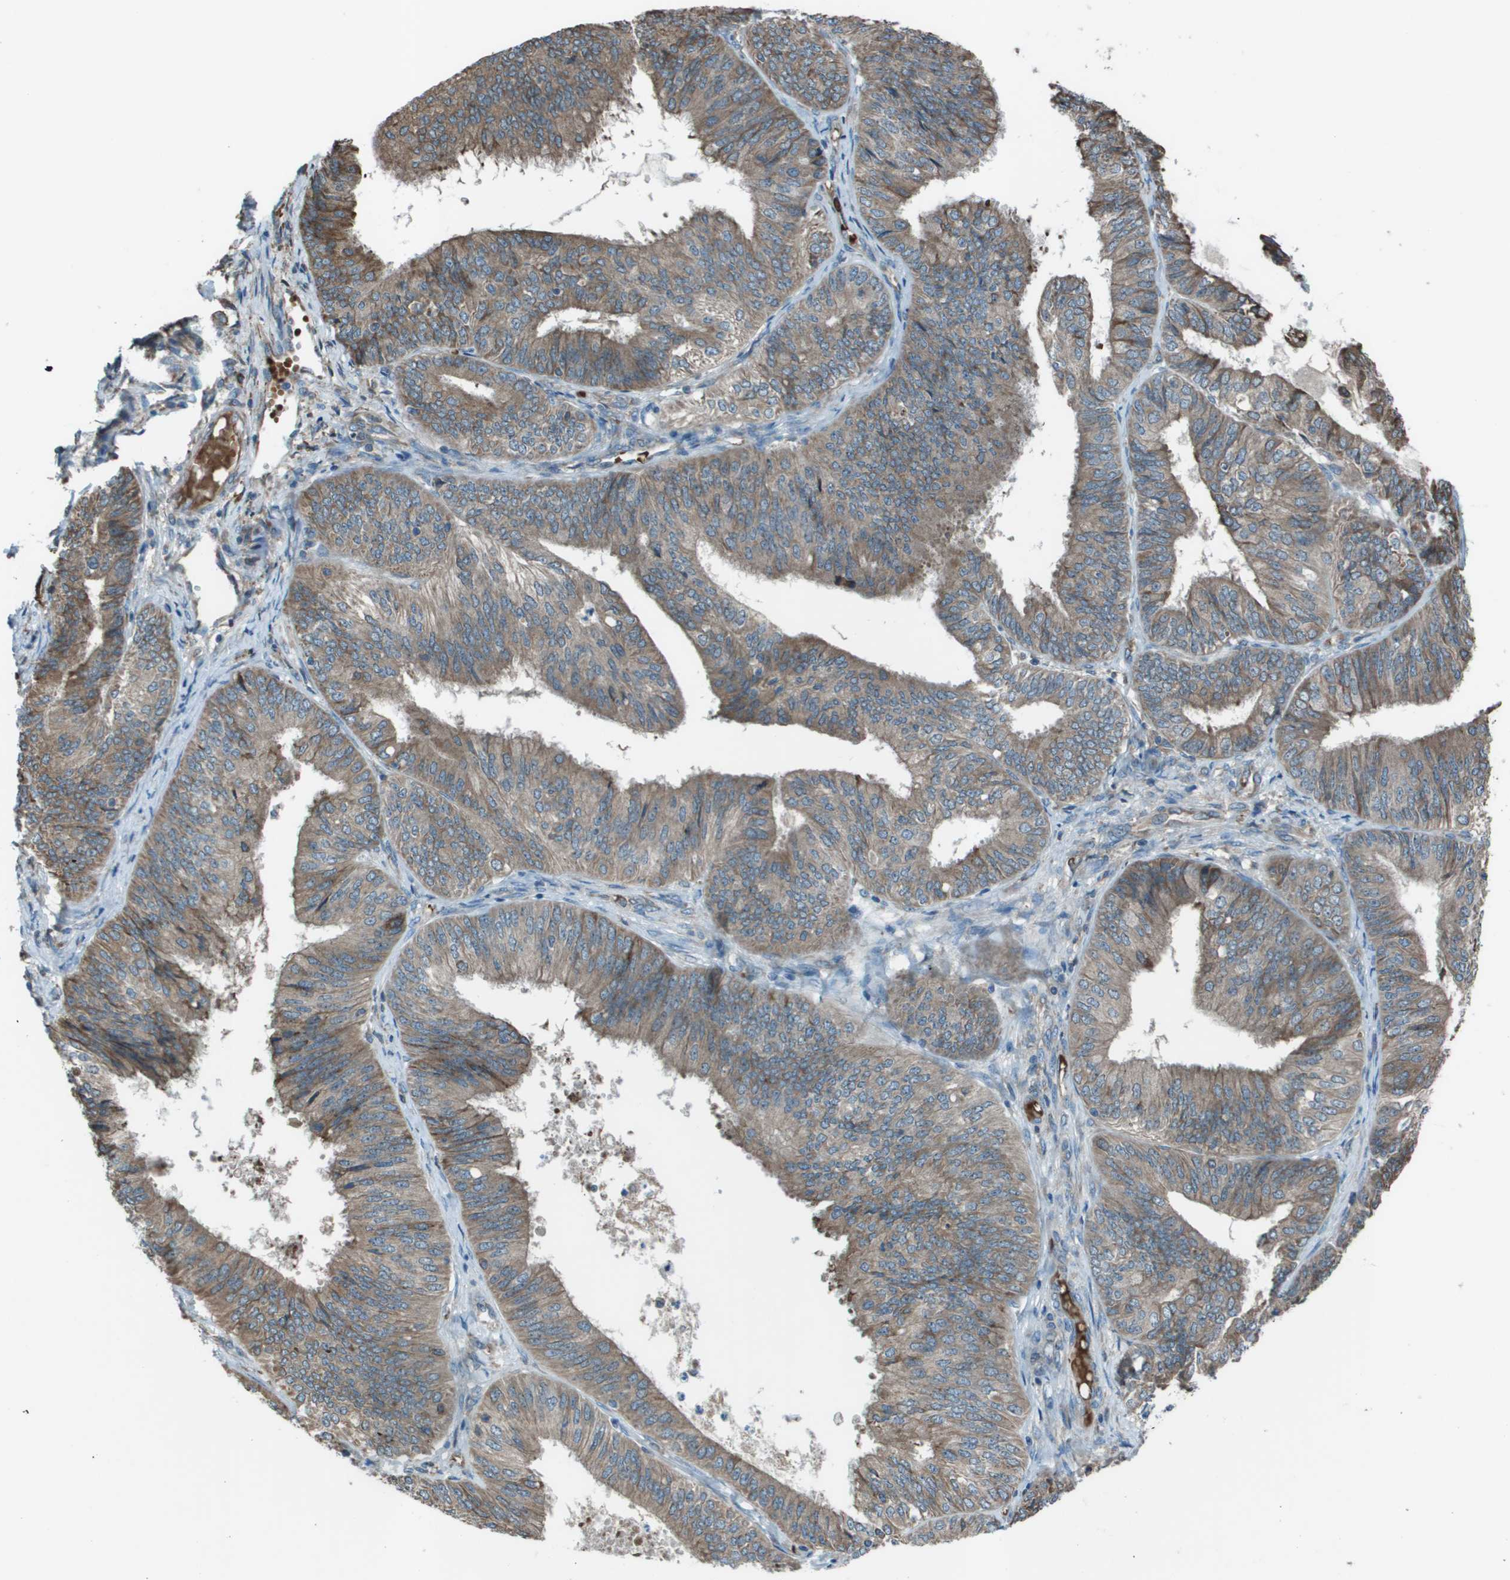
{"staining": {"intensity": "moderate", "quantity": ">75%", "location": "cytoplasmic/membranous"}, "tissue": "endometrial cancer", "cell_type": "Tumor cells", "image_type": "cancer", "snomed": [{"axis": "morphology", "description": "Adenocarcinoma, NOS"}, {"axis": "topography", "description": "Endometrium"}], "caption": "The image reveals a brown stain indicating the presence of a protein in the cytoplasmic/membranous of tumor cells in adenocarcinoma (endometrial).", "gene": "UTS2", "patient": {"sex": "female", "age": 58}}